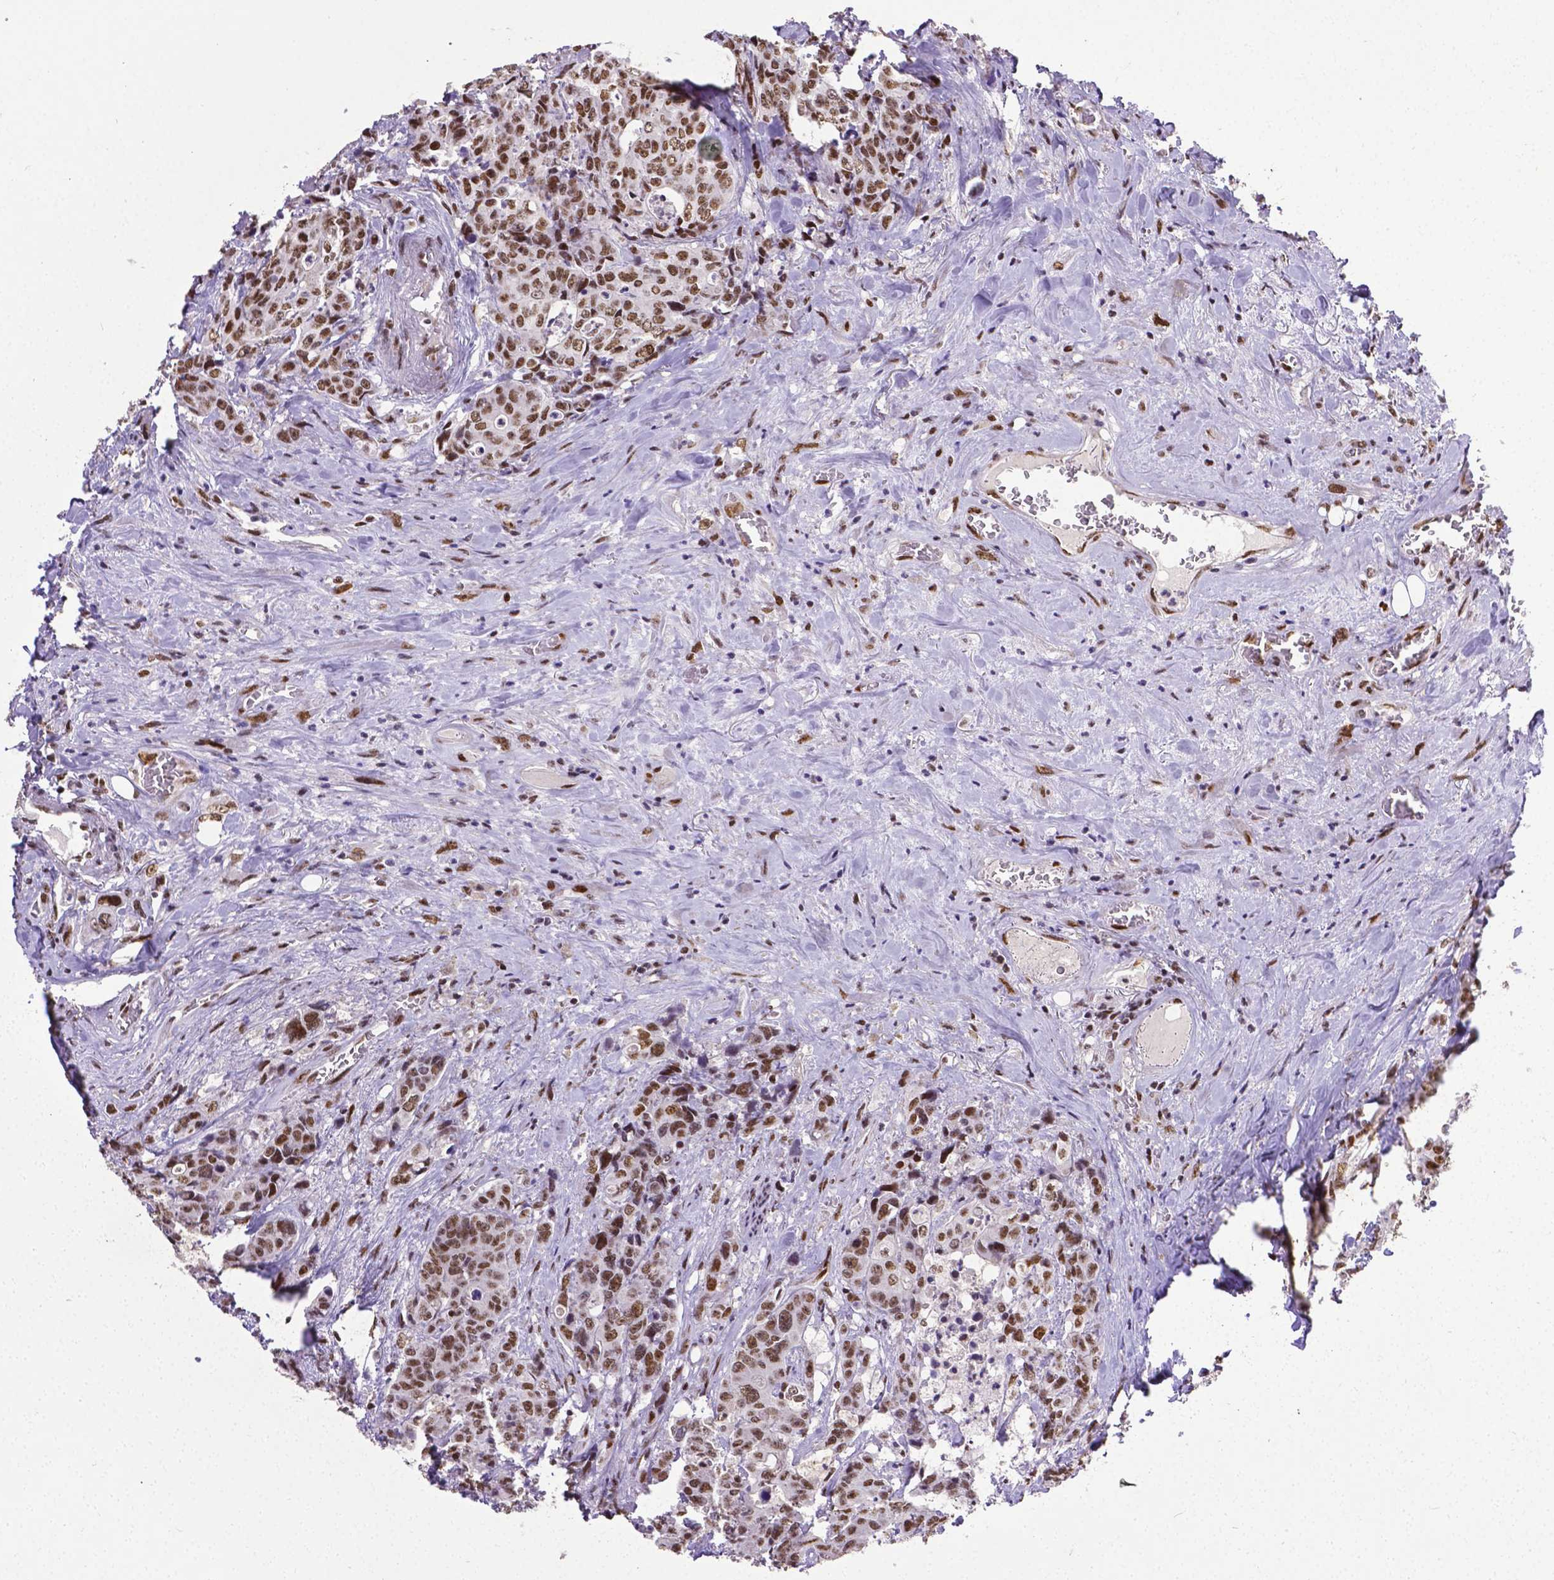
{"staining": {"intensity": "moderate", "quantity": ">75%", "location": "nuclear"}, "tissue": "colorectal cancer", "cell_type": "Tumor cells", "image_type": "cancer", "snomed": [{"axis": "morphology", "description": "Adenocarcinoma, NOS"}, {"axis": "topography", "description": "Rectum"}], "caption": "Immunohistochemistry (DAB) staining of colorectal cancer demonstrates moderate nuclear protein staining in approximately >75% of tumor cells.", "gene": "REST", "patient": {"sex": "female", "age": 62}}